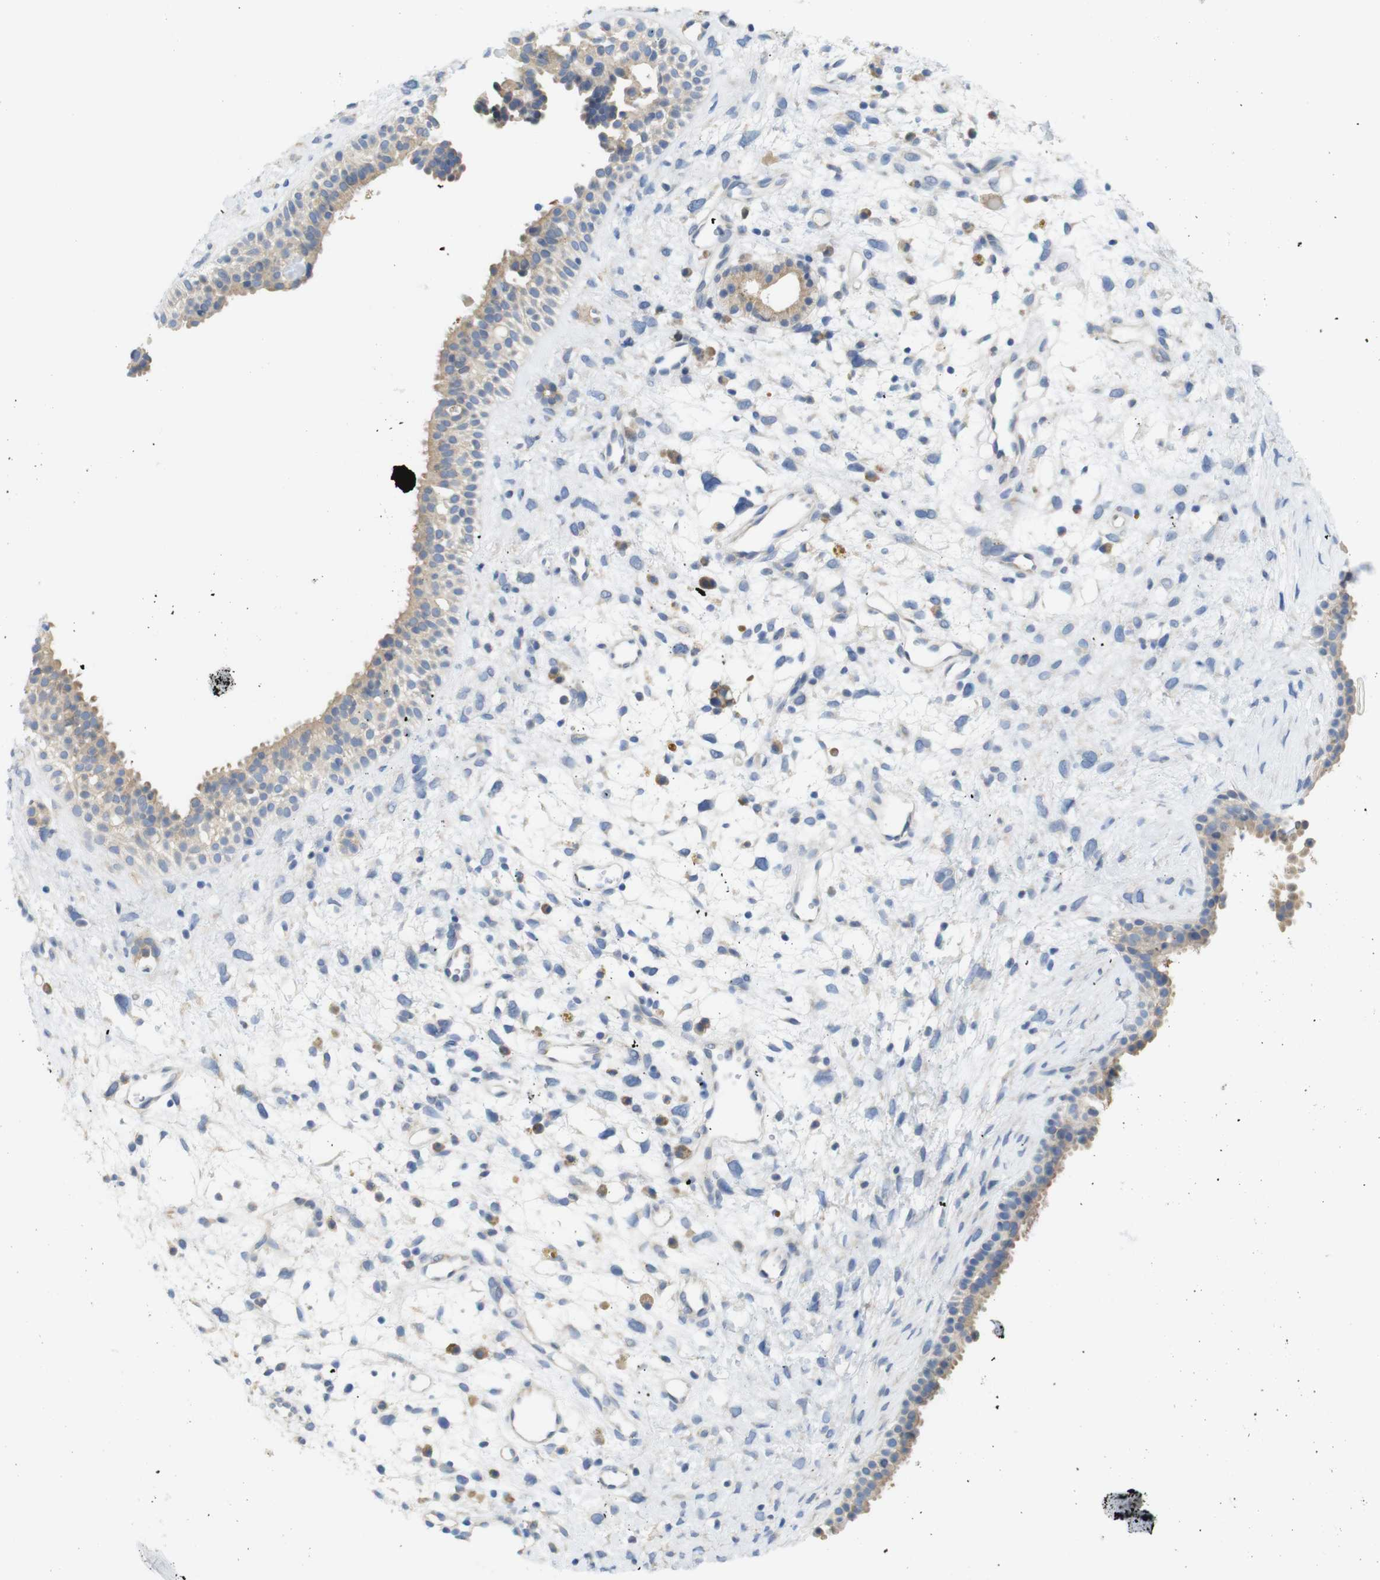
{"staining": {"intensity": "weak", "quantity": "<25%", "location": "cytoplasmic/membranous"}, "tissue": "nasopharynx", "cell_type": "Respiratory epithelial cells", "image_type": "normal", "snomed": [{"axis": "morphology", "description": "Normal tissue, NOS"}, {"axis": "topography", "description": "Nasopharynx"}], "caption": "The histopathology image demonstrates no staining of respiratory epithelial cells in unremarkable nasopharynx.", "gene": "NEBL", "patient": {"sex": "male", "age": 22}}